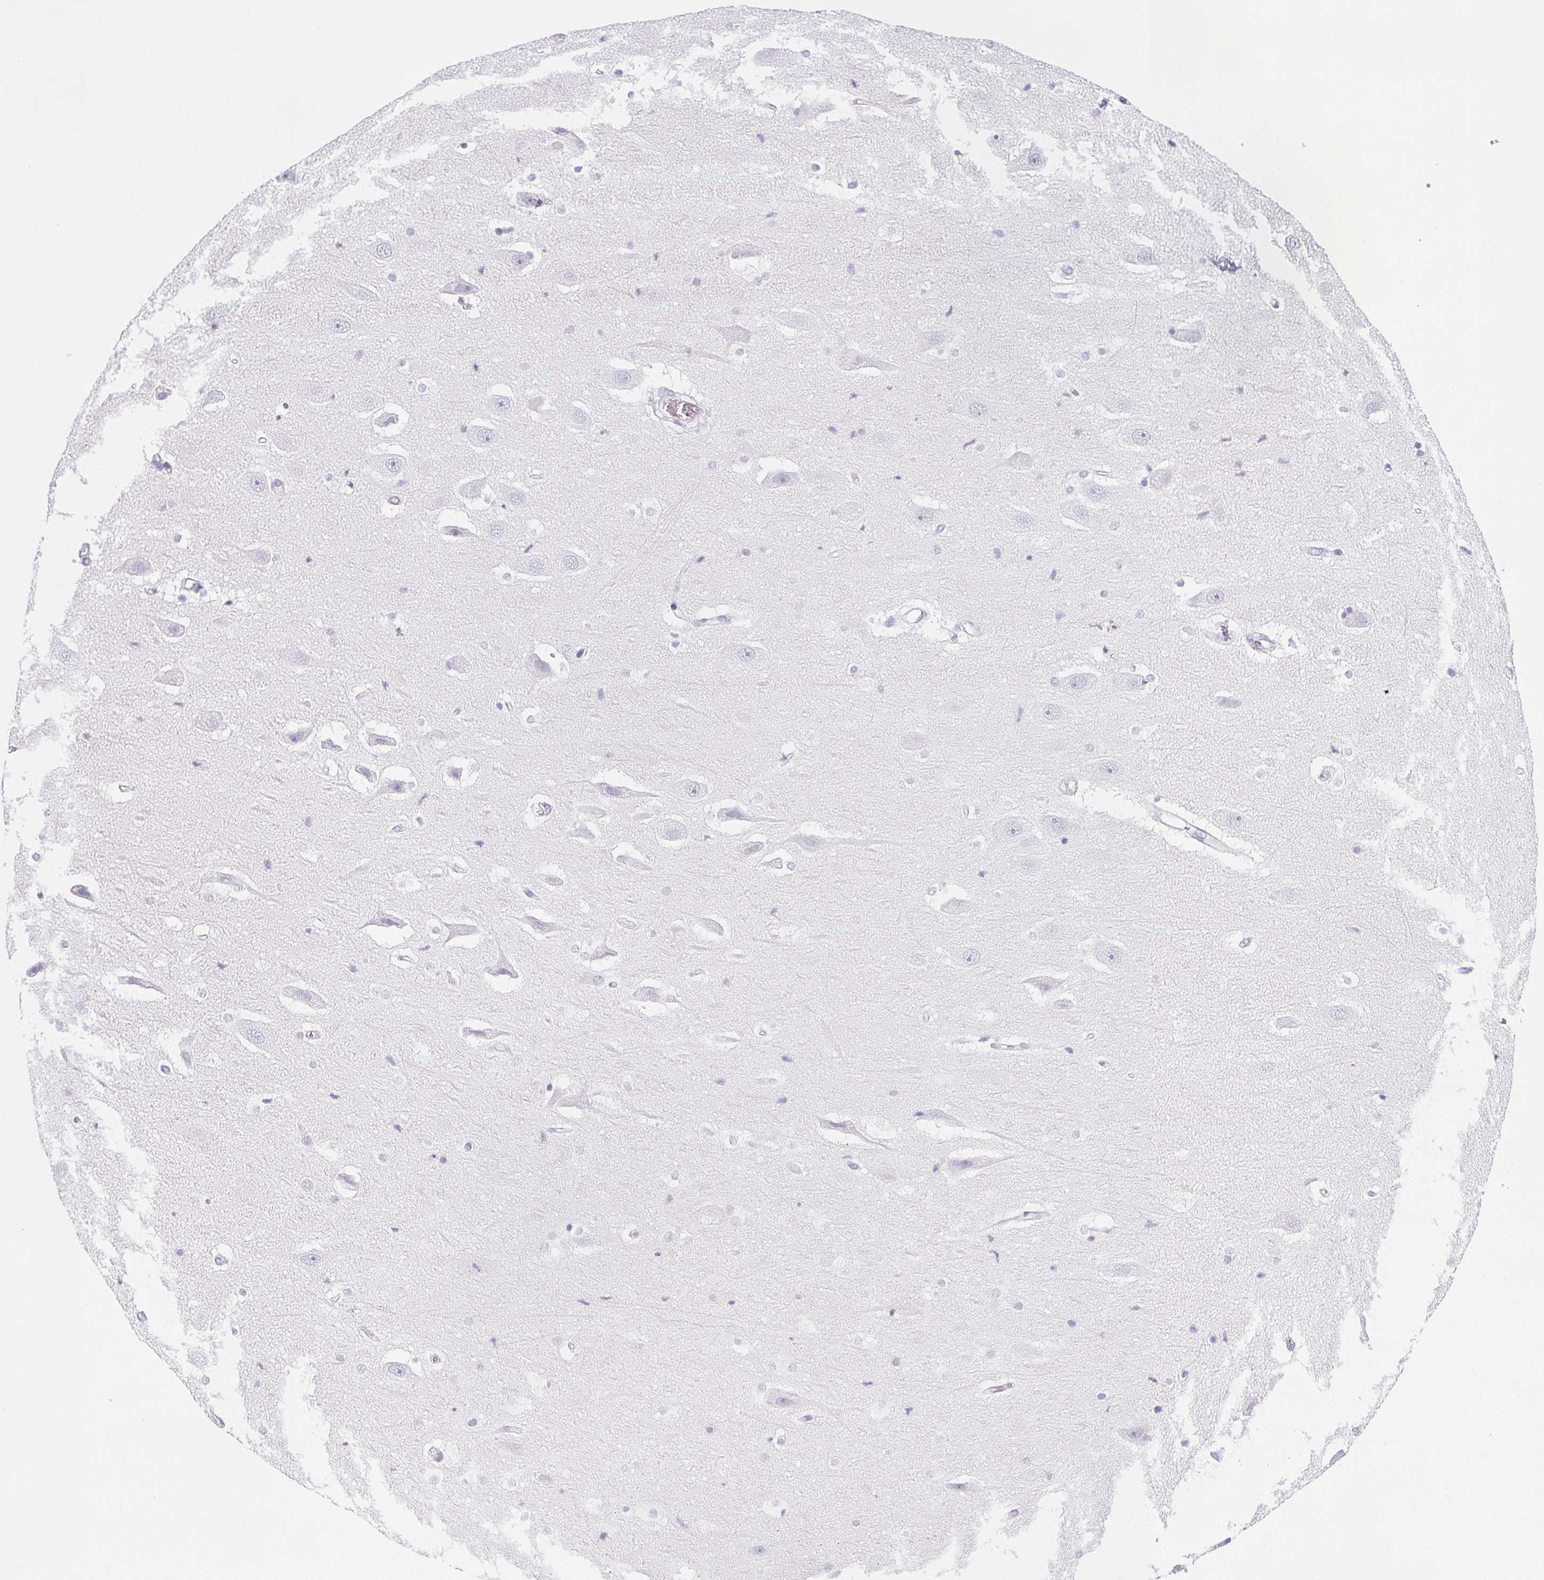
{"staining": {"intensity": "negative", "quantity": "none", "location": "none"}, "tissue": "hippocampus", "cell_type": "Glial cells", "image_type": "normal", "snomed": [{"axis": "morphology", "description": "Normal tissue, NOS"}, {"axis": "topography", "description": "Hippocampus"}], "caption": "The immunohistochemistry (IHC) micrograph has no significant staining in glial cells of hippocampus. (Brightfield microscopy of DAB immunohistochemistry (IHC) at high magnification).", "gene": "VTN", "patient": {"sex": "male", "age": 26}}